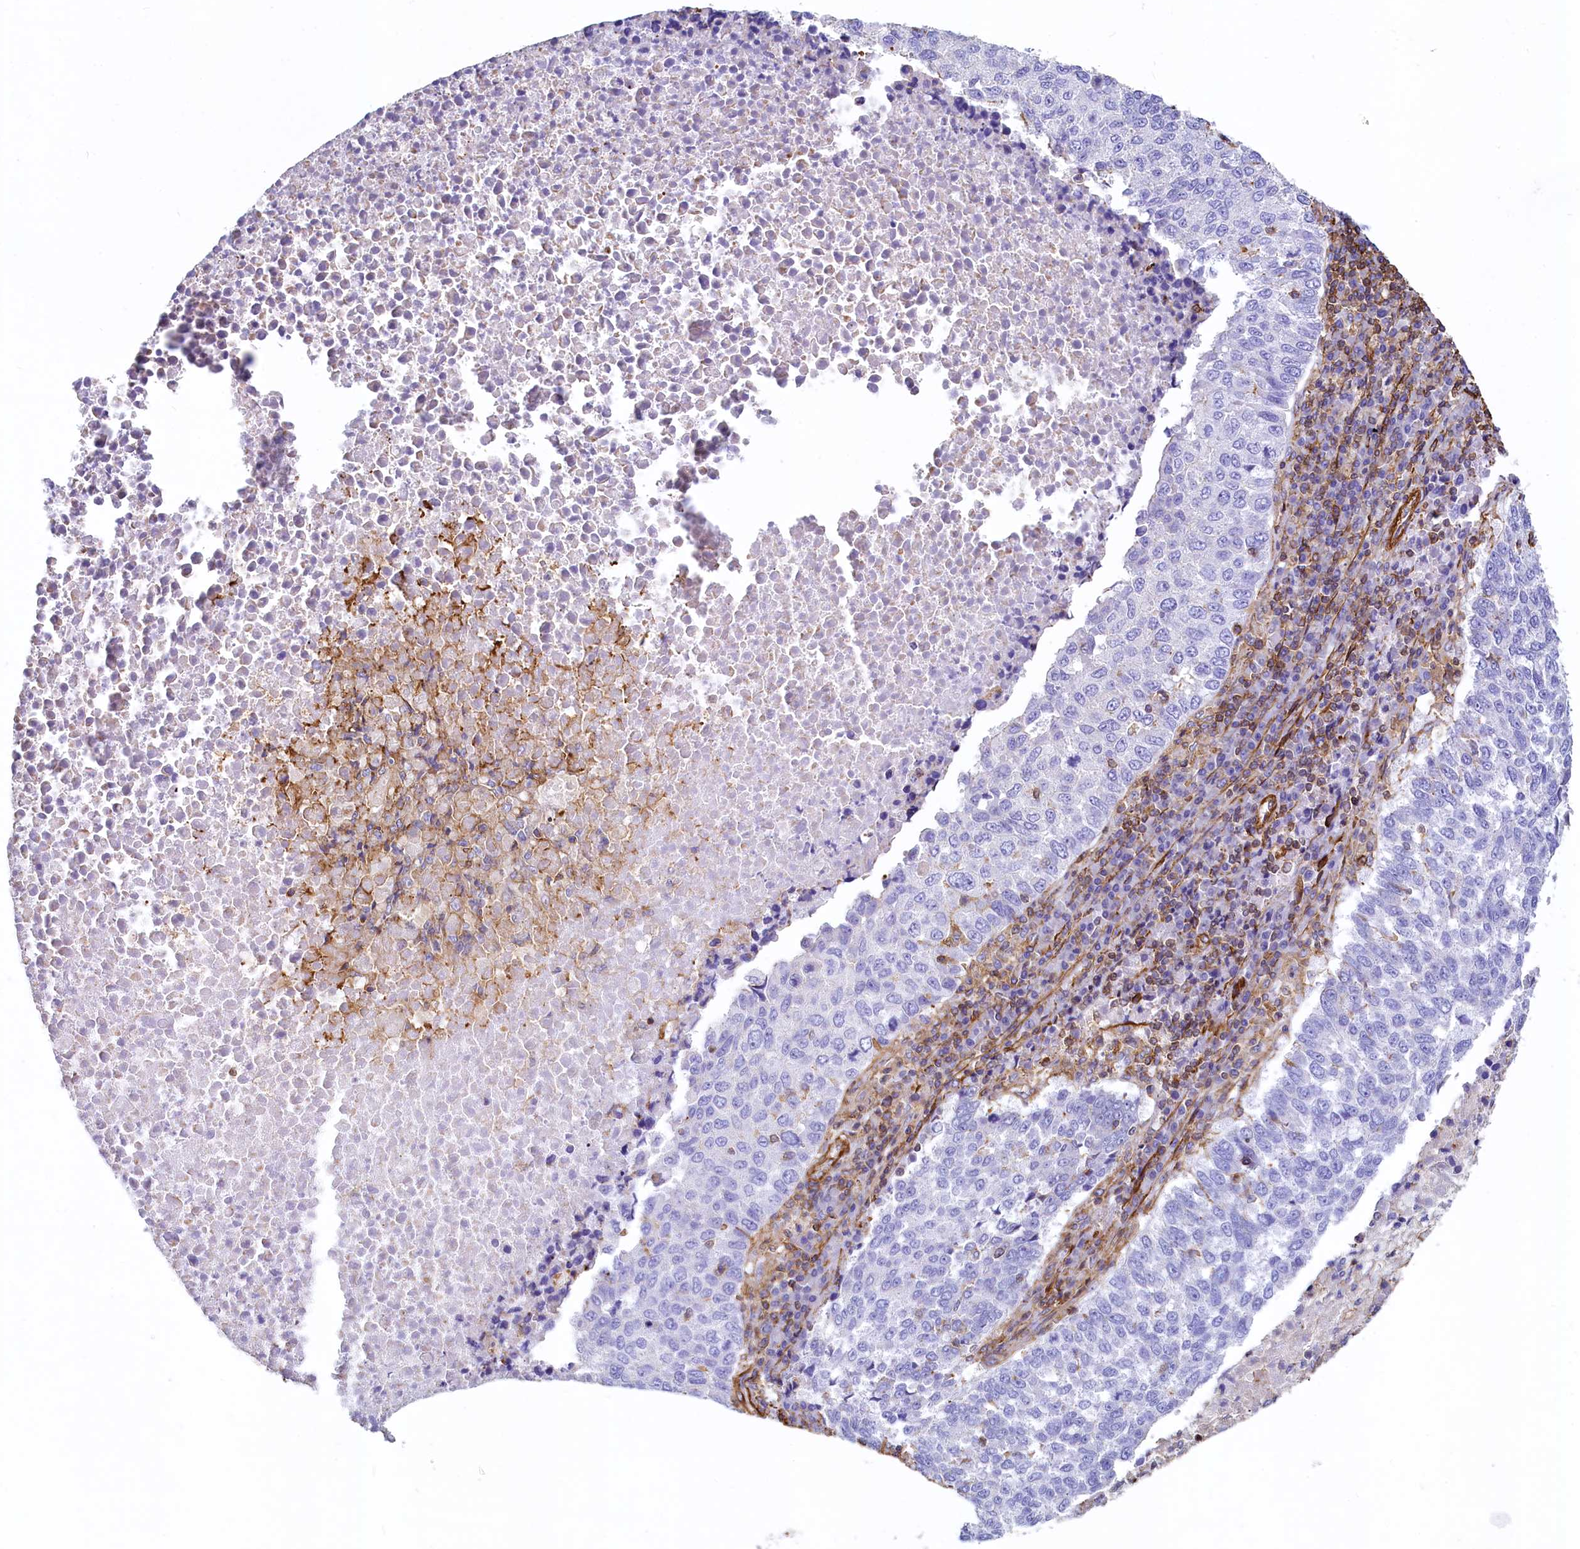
{"staining": {"intensity": "negative", "quantity": "none", "location": "none"}, "tissue": "lung cancer", "cell_type": "Tumor cells", "image_type": "cancer", "snomed": [{"axis": "morphology", "description": "Squamous cell carcinoma, NOS"}, {"axis": "topography", "description": "Lung"}], "caption": "This is a micrograph of IHC staining of lung squamous cell carcinoma, which shows no expression in tumor cells.", "gene": "THBS1", "patient": {"sex": "male", "age": 73}}